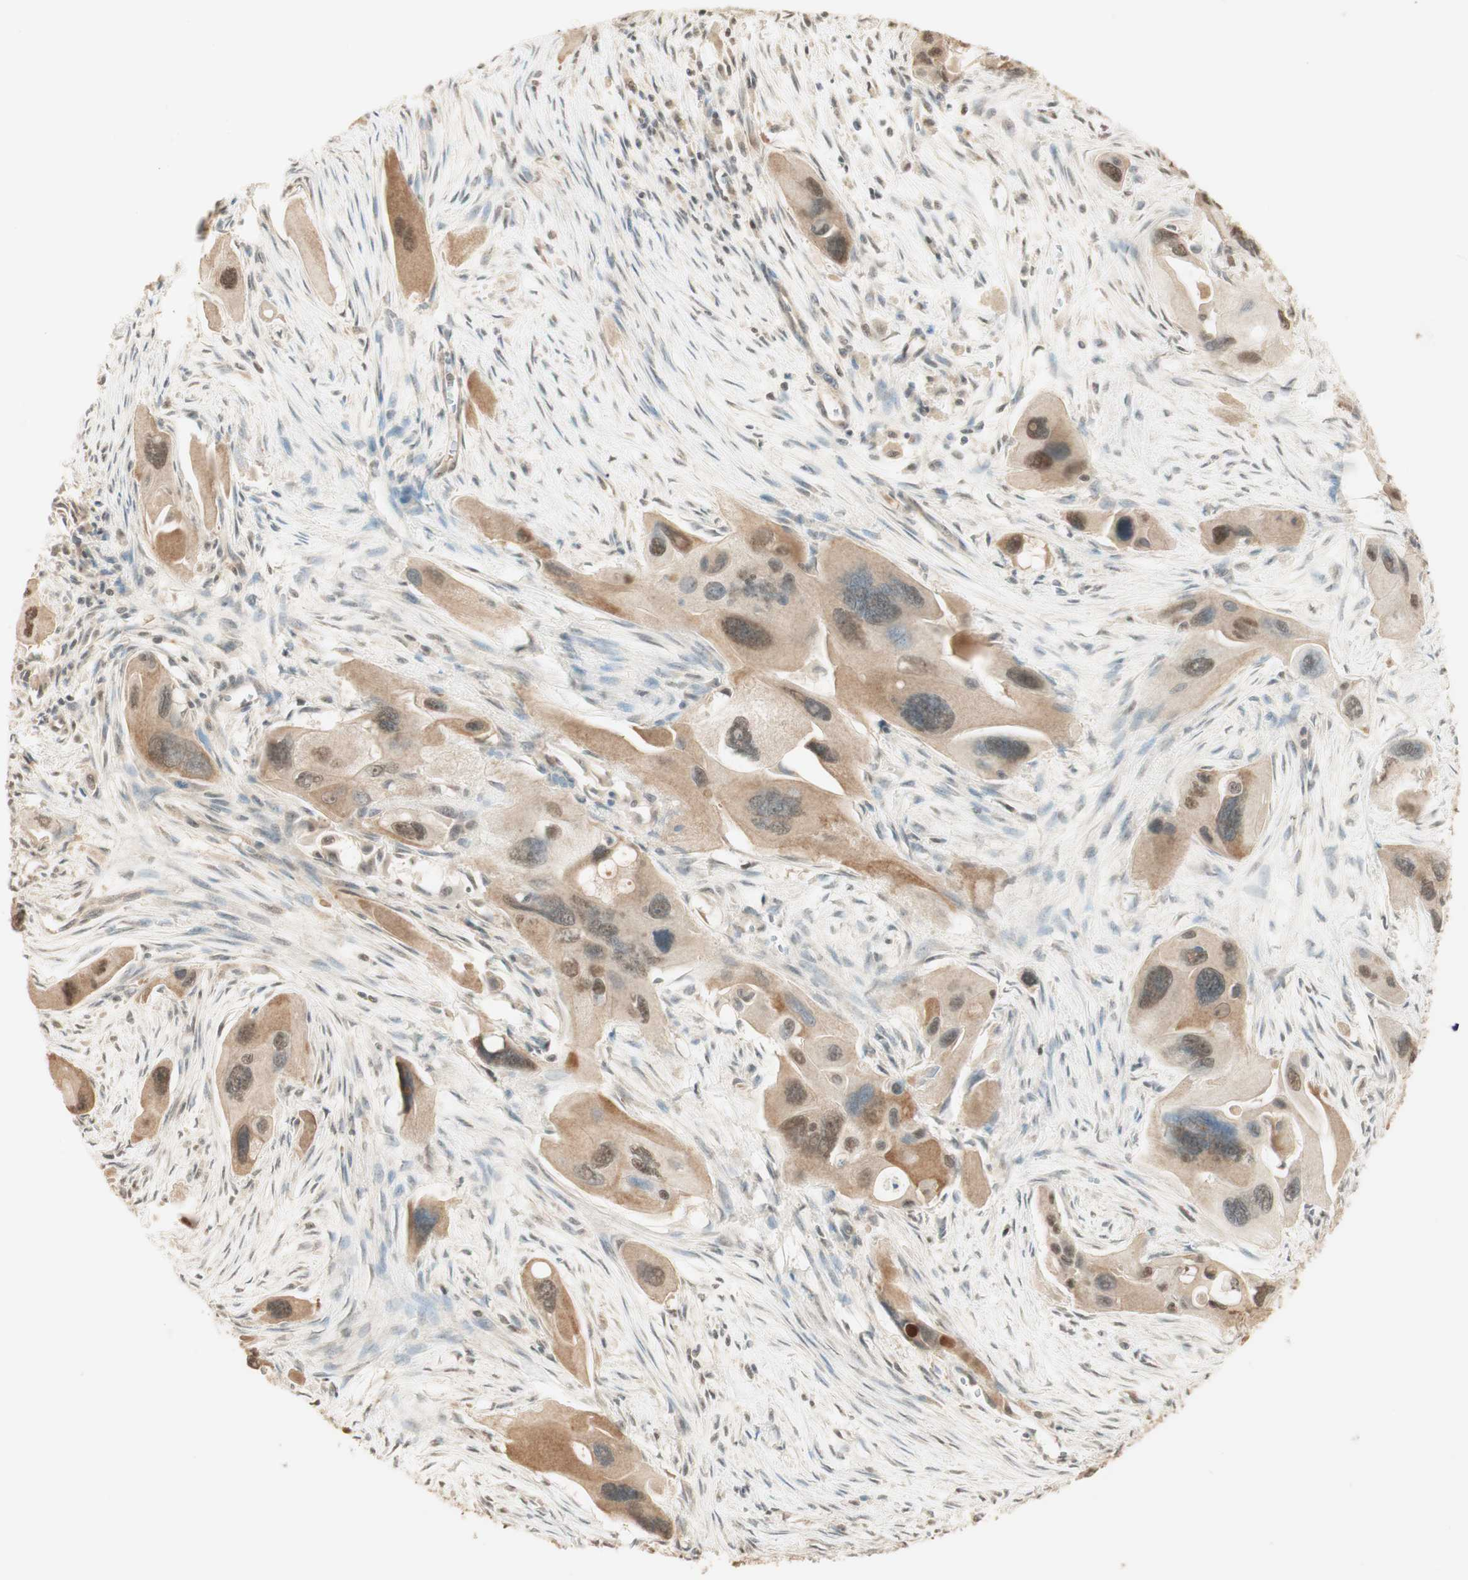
{"staining": {"intensity": "moderate", "quantity": ">75%", "location": "cytoplasmic/membranous,nuclear"}, "tissue": "pancreatic cancer", "cell_type": "Tumor cells", "image_type": "cancer", "snomed": [{"axis": "morphology", "description": "Adenocarcinoma, NOS"}, {"axis": "topography", "description": "Pancreas"}], "caption": "Protein analysis of pancreatic cancer tissue exhibits moderate cytoplasmic/membranous and nuclear staining in about >75% of tumor cells.", "gene": "SPINT2", "patient": {"sex": "male", "age": 73}}